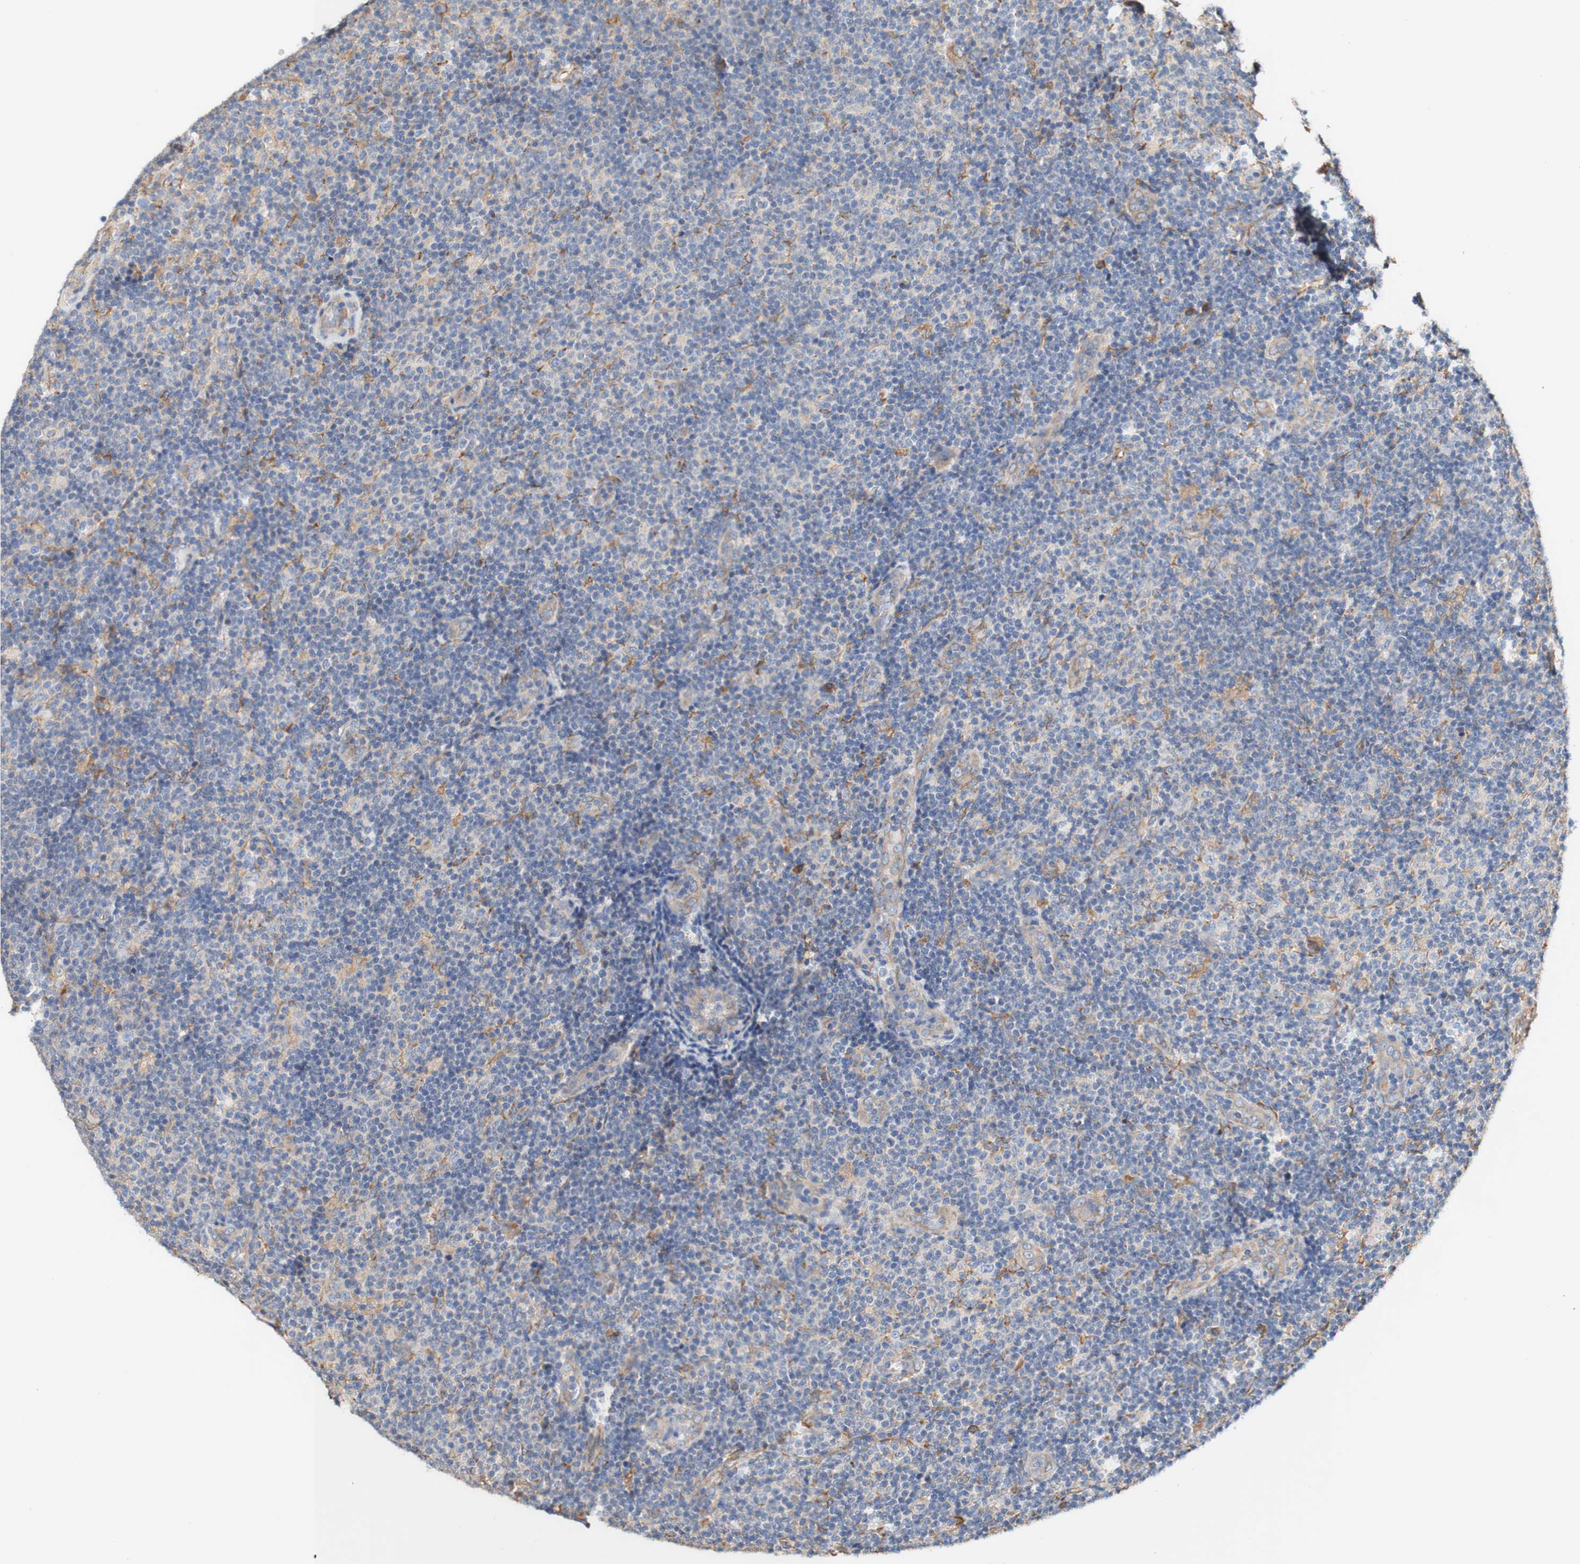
{"staining": {"intensity": "weak", "quantity": "<25%", "location": "cytoplasmic/membranous"}, "tissue": "lymphoma", "cell_type": "Tumor cells", "image_type": "cancer", "snomed": [{"axis": "morphology", "description": "Malignant lymphoma, non-Hodgkin's type, Low grade"}, {"axis": "topography", "description": "Lymph node"}], "caption": "Immunohistochemistry of lymphoma shows no positivity in tumor cells.", "gene": "EIF2AK4", "patient": {"sex": "male", "age": 83}}